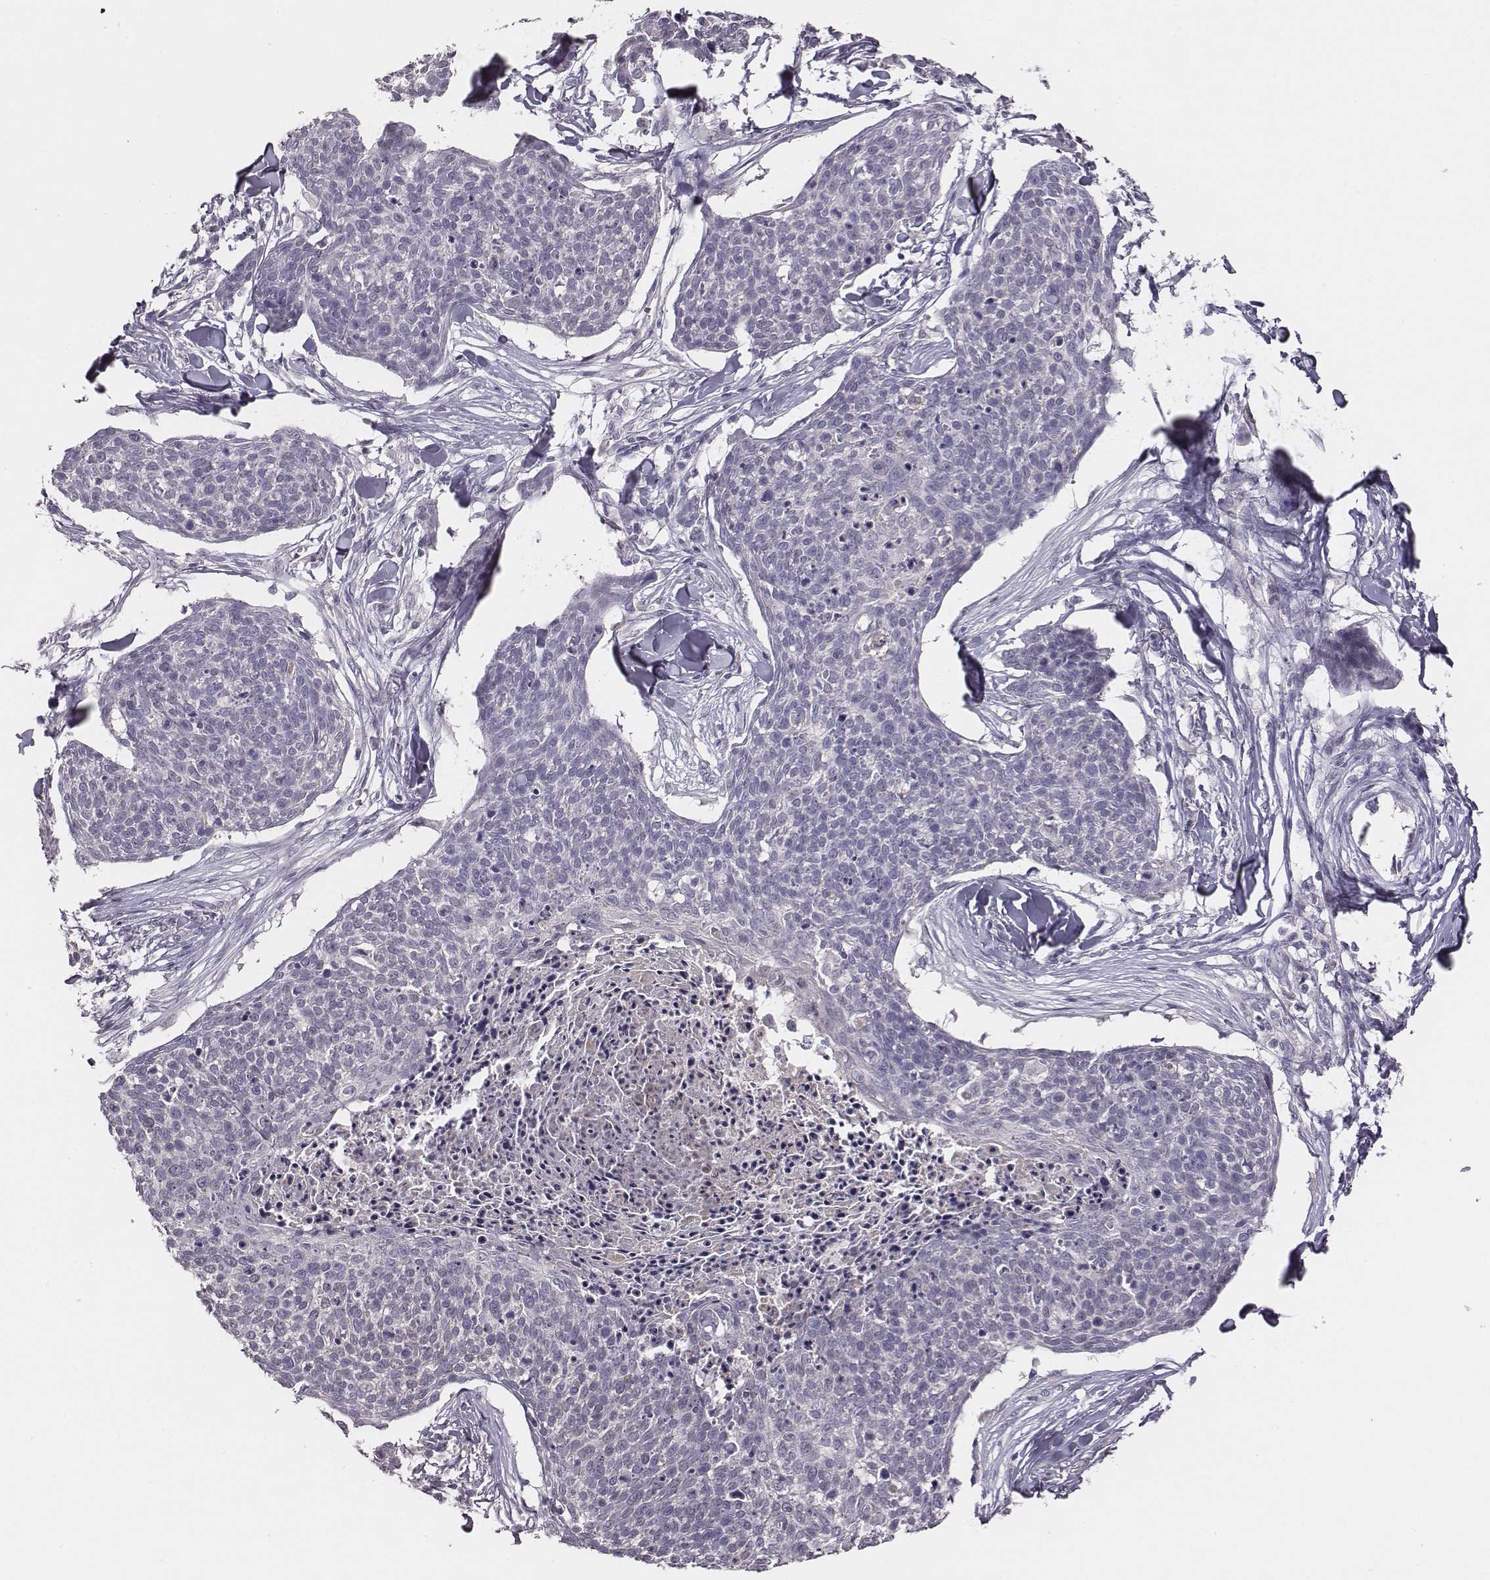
{"staining": {"intensity": "negative", "quantity": "none", "location": "none"}, "tissue": "skin cancer", "cell_type": "Tumor cells", "image_type": "cancer", "snomed": [{"axis": "morphology", "description": "Squamous cell carcinoma, NOS"}, {"axis": "topography", "description": "Skin"}, {"axis": "topography", "description": "Vulva"}], "caption": "Tumor cells show no significant protein positivity in skin squamous cell carcinoma.", "gene": "SLC22A6", "patient": {"sex": "female", "age": 75}}